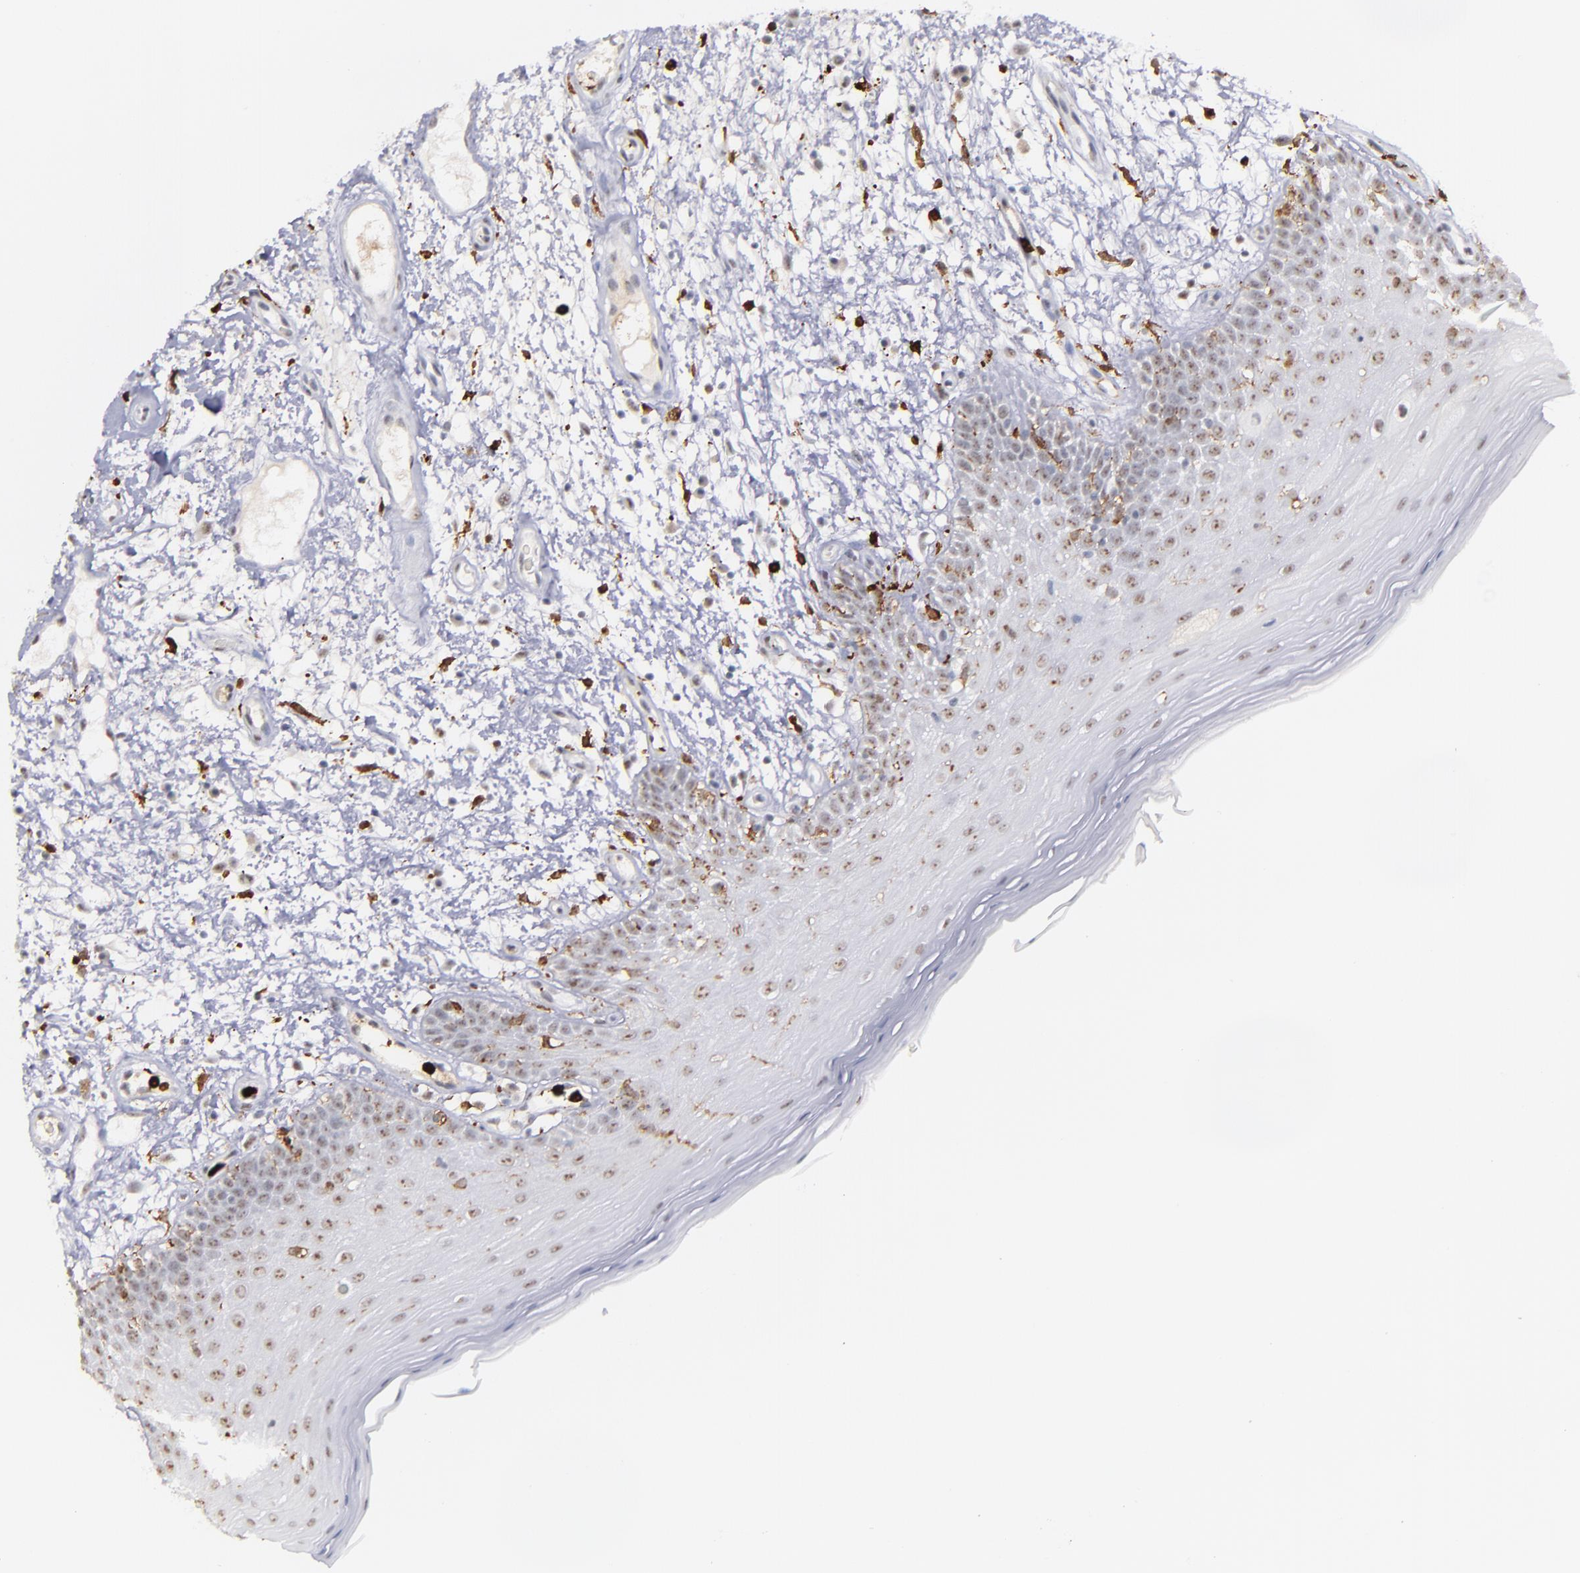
{"staining": {"intensity": "negative", "quantity": "none", "location": "none"}, "tissue": "oral mucosa", "cell_type": "Squamous epithelial cells", "image_type": "normal", "snomed": [{"axis": "morphology", "description": "Normal tissue, NOS"}, {"axis": "morphology", "description": "Squamous cell carcinoma, NOS"}, {"axis": "topography", "description": "Skeletal muscle"}, {"axis": "topography", "description": "Oral tissue"}, {"axis": "topography", "description": "Head-Neck"}], "caption": "This is an IHC micrograph of benign human oral mucosa. There is no staining in squamous epithelial cells.", "gene": "NCF2", "patient": {"sex": "male", "age": 71}}